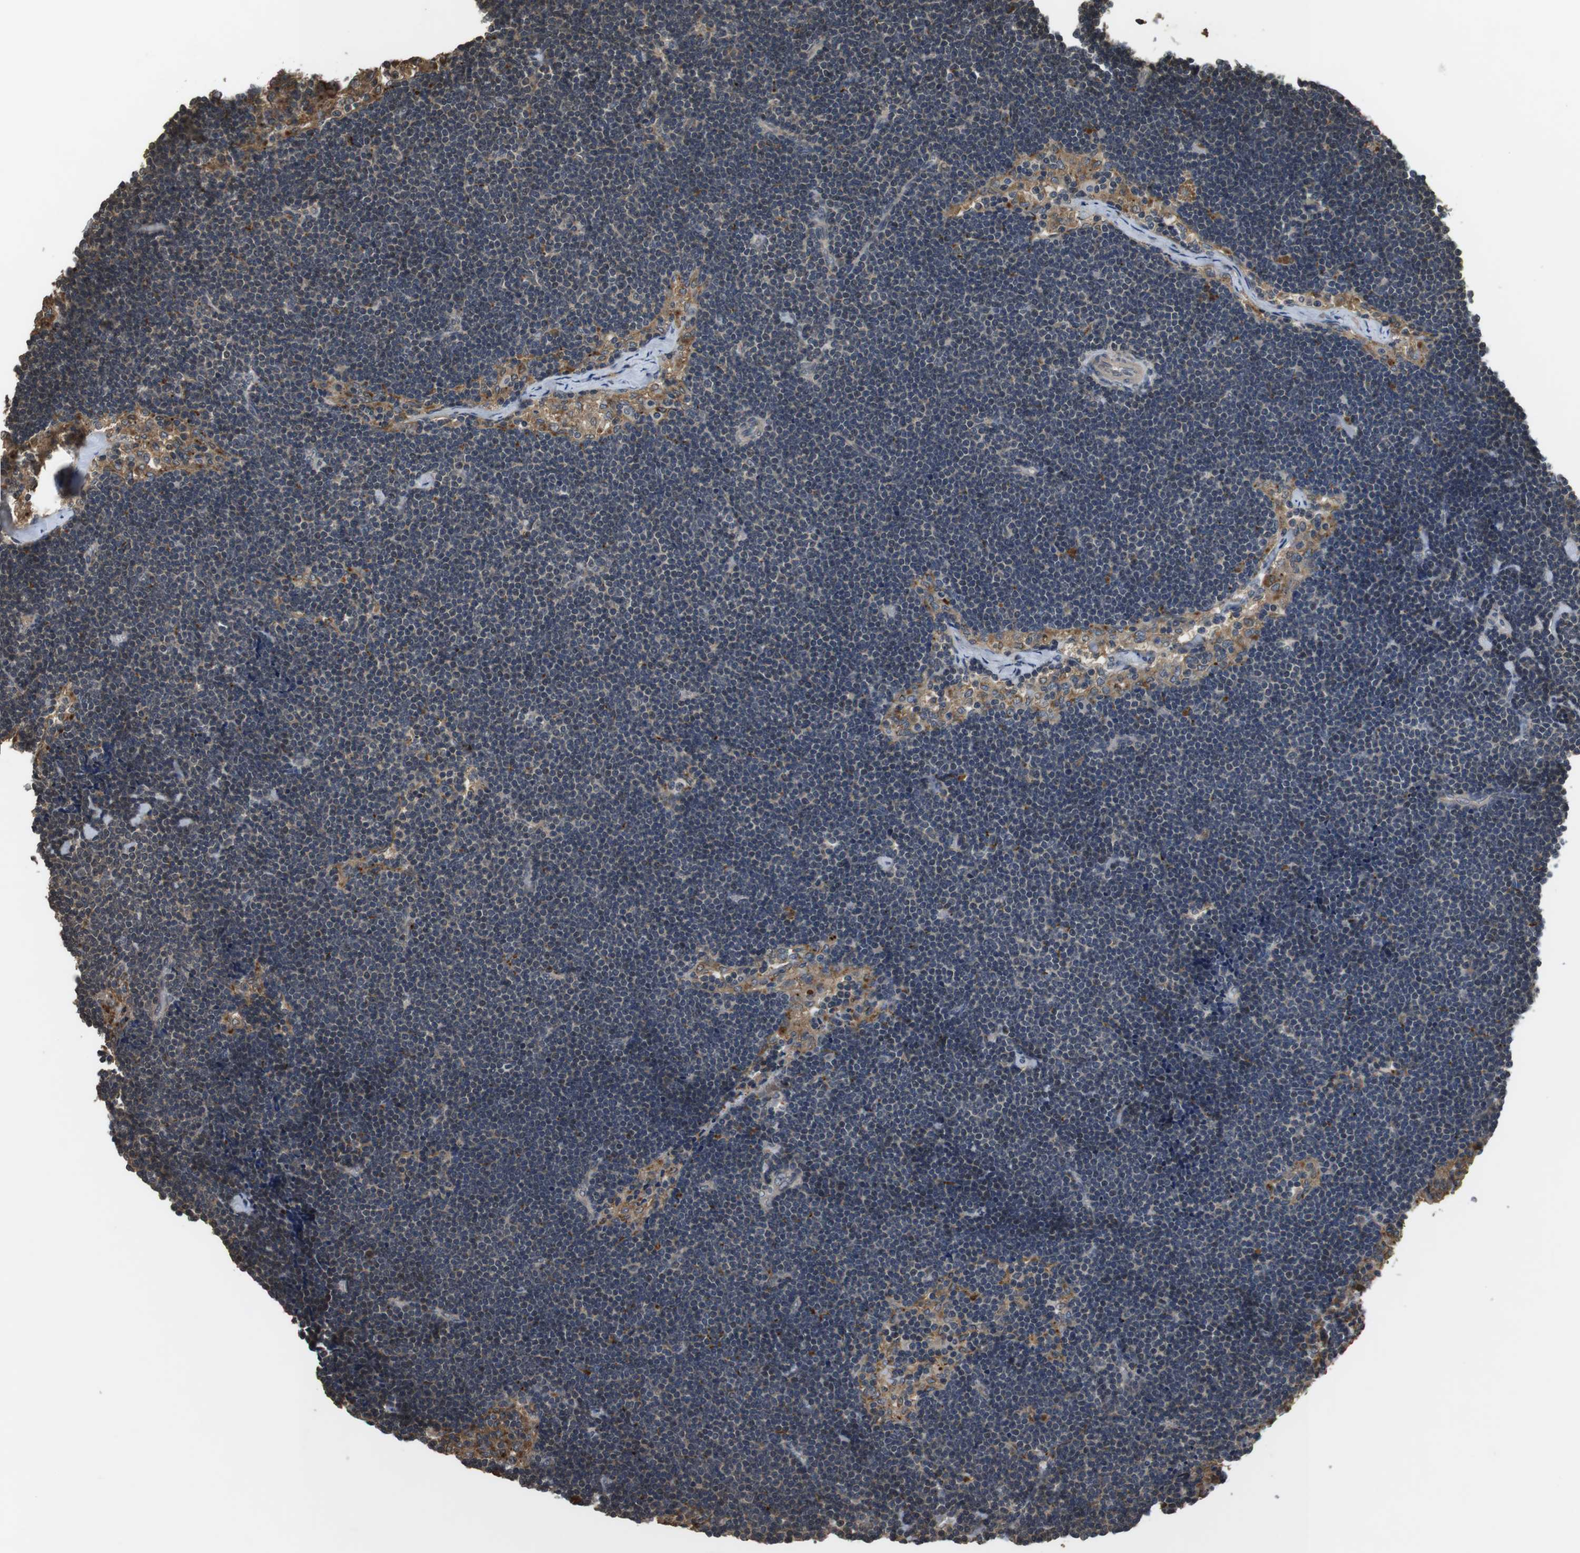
{"staining": {"intensity": "weak", "quantity": "25%-75%", "location": "cytoplasmic/membranous"}, "tissue": "lymph node", "cell_type": "Germinal center cells", "image_type": "normal", "snomed": [{"axis": "morphology", "description": "Normal tissue, NOS"}, {"axis": "topography", "description": "Lymph node"}], "caption": "High-power microscopy captured an immunohistochemistry micrograph of unremarkable lymph node, revealing weak cytoplasmic/membranous staining in approximately 25%-75% of germinal center cells. Nuclei are stained in blue.", "gene": "FZD10", "patient": {"sex": "male", "age": 63}}